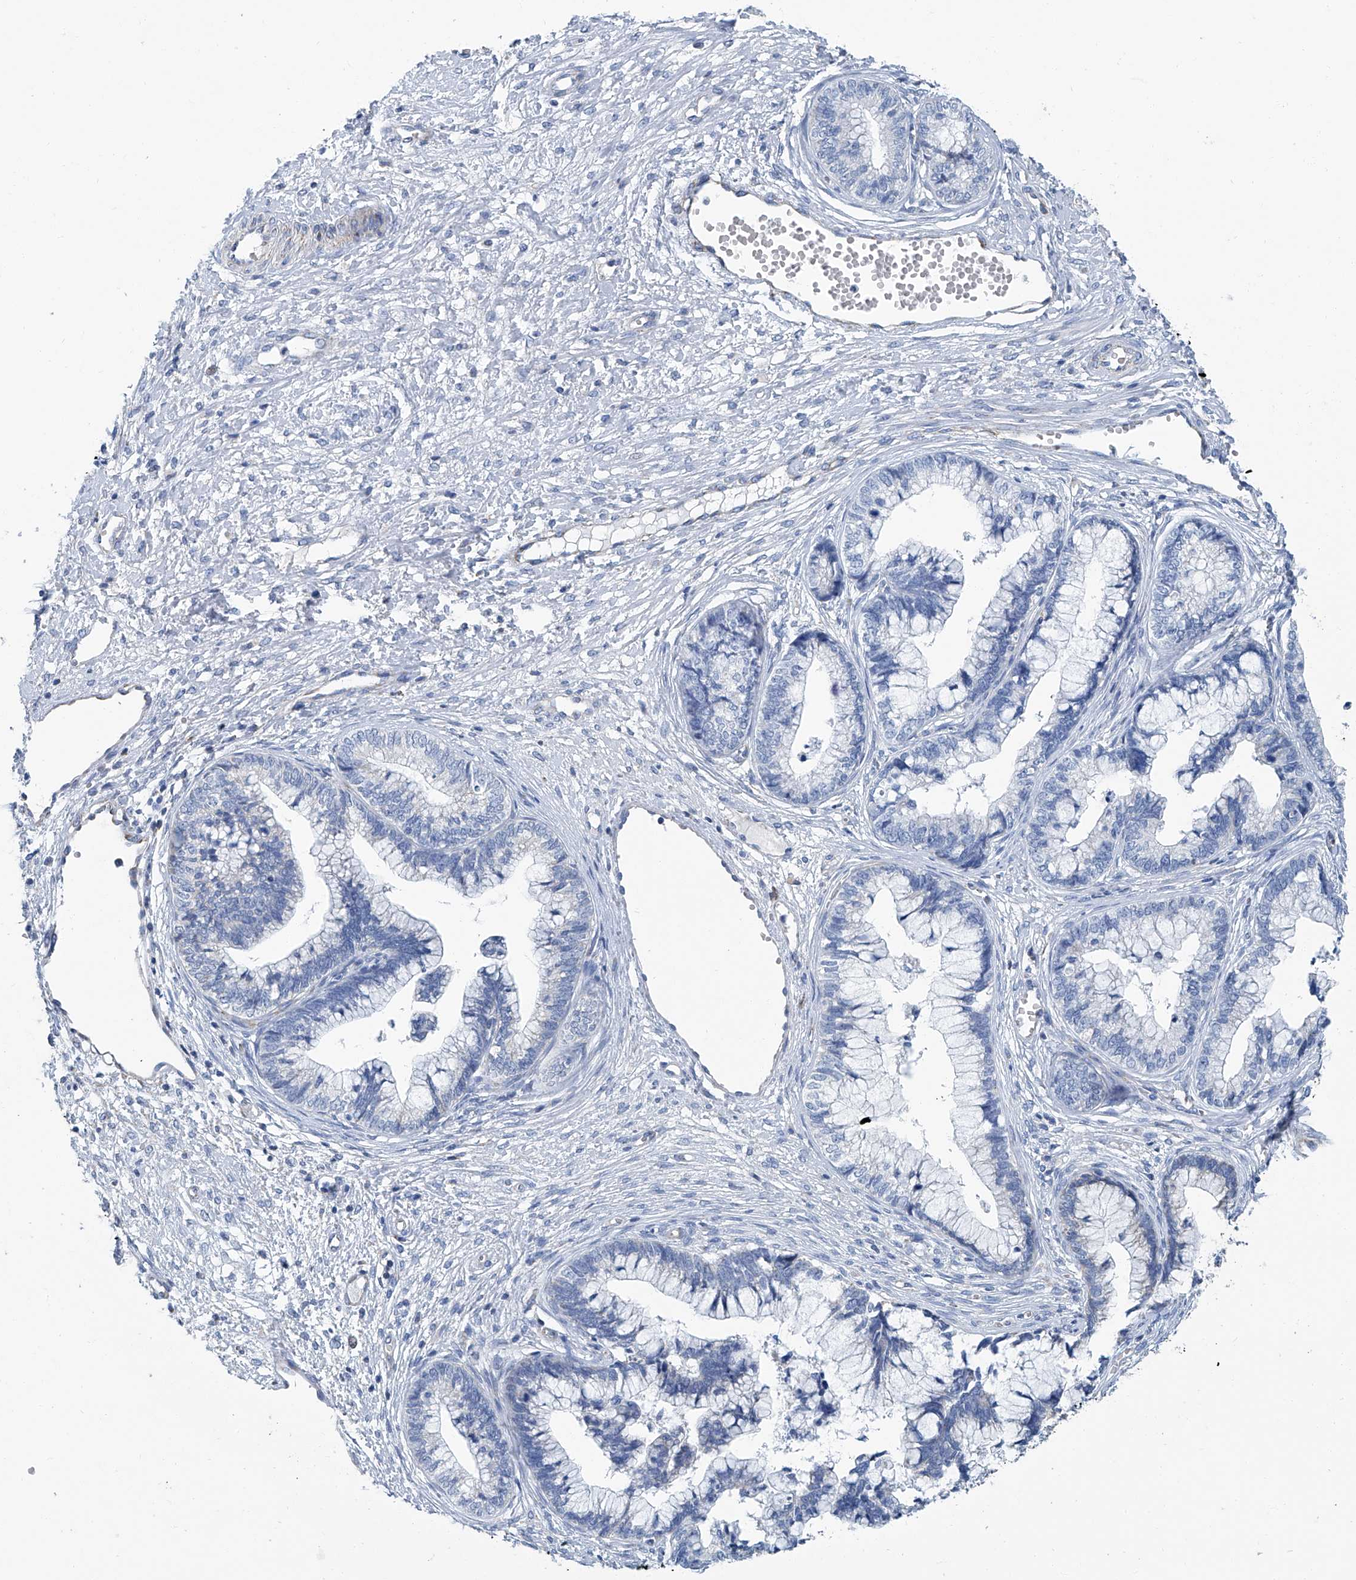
{"staining": {"intensity": "negative", "quantity": "none", "location": "none"}, "tissue": "cervical cancer", "cell_type": "Tumor cells", "image_type": "cancer", "snomed": [{"axis": "morphology", "description": "Adenocarcinoma, NOS"}, {"axis": "topography", "description": "Cervix"}], "caption": "Photomicrograph shows no protein staining in tumor cells of cervical cancer (adenocarcinoma) tissue.", "gene": "MT-ND1", "patient": {"sex": "female", "age": 44}}